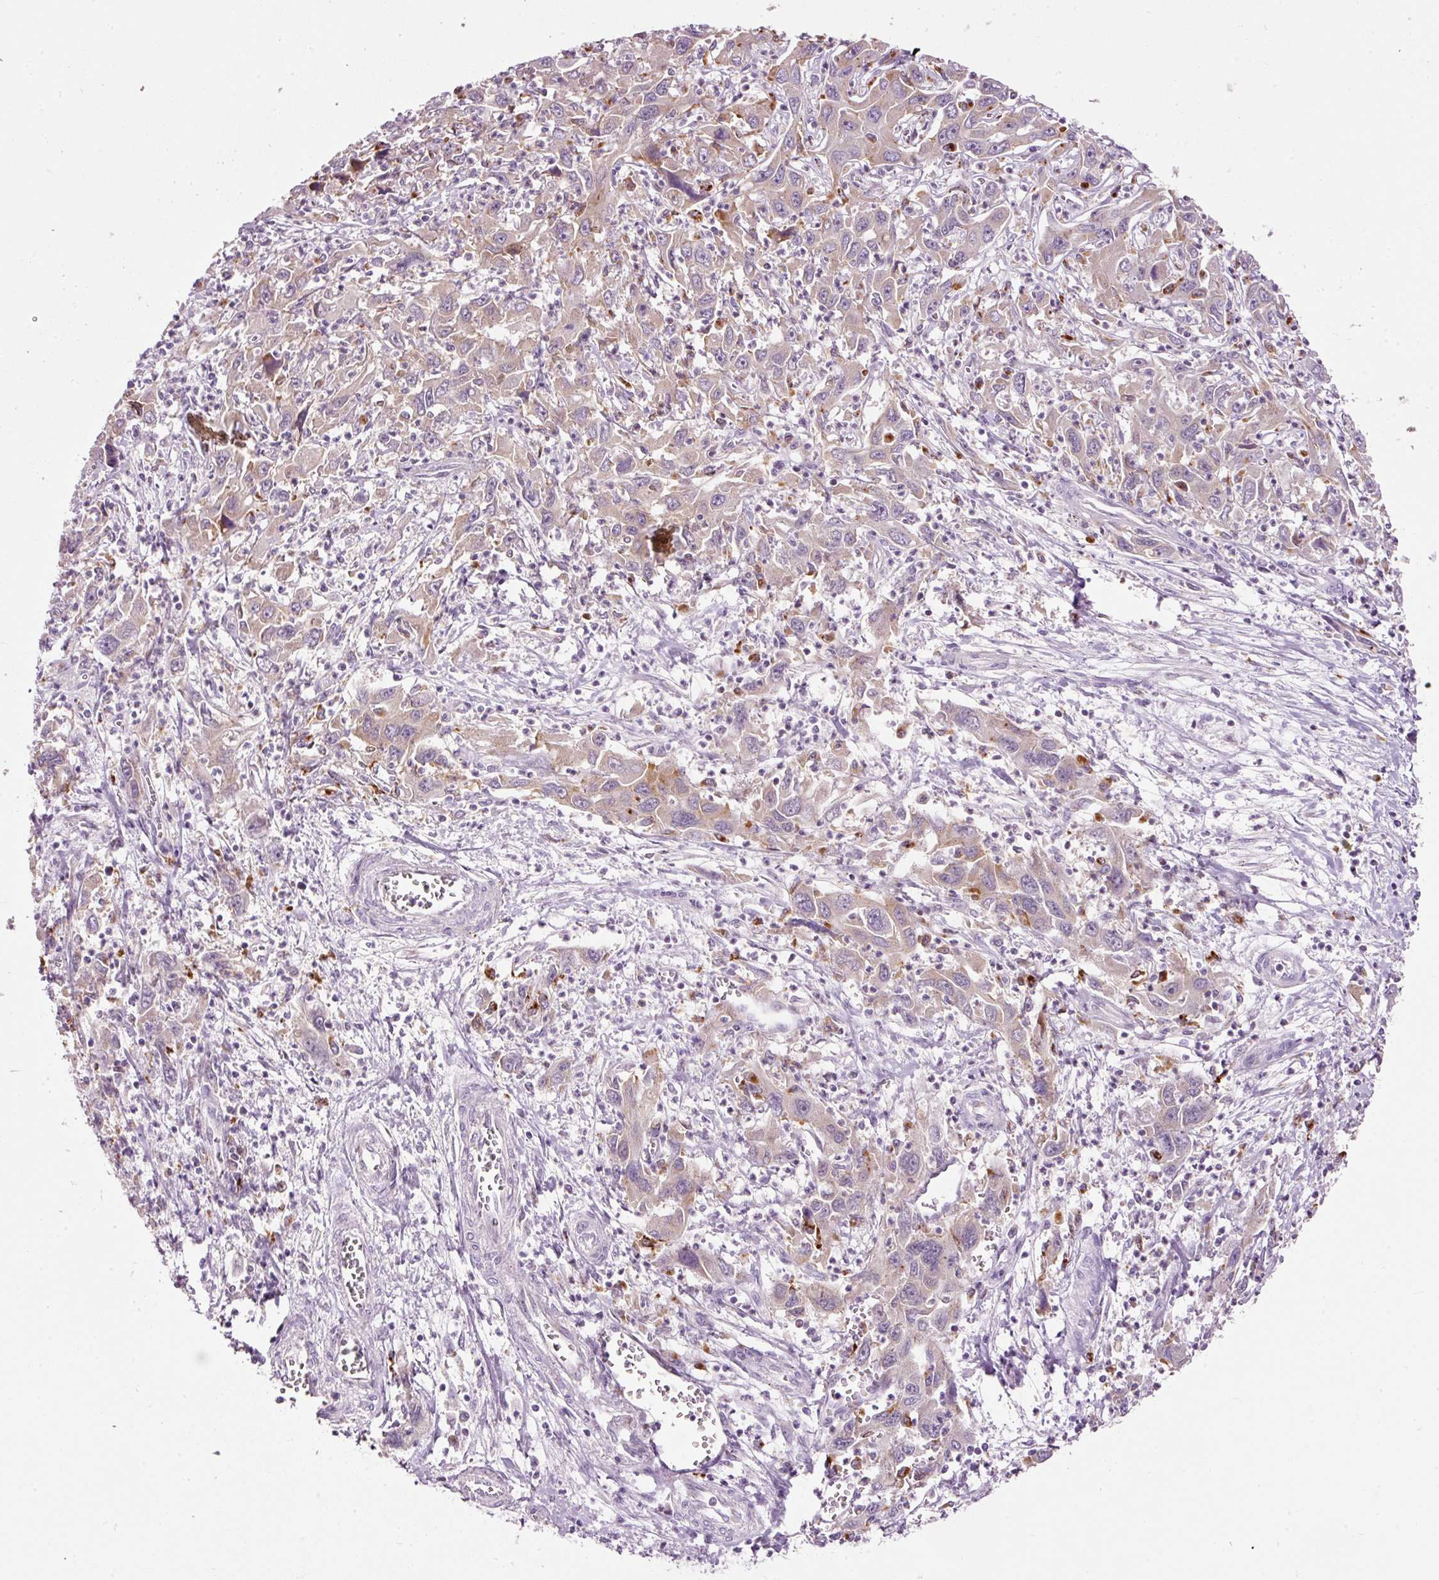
{"staining": {"intensity": "weak", "quantity": "25%-75%", "location": "cytoplasmic/membranous"}, "tissue": "liver cancer", "cell_type": "Tumor cells", "image_type": "cancer", "snomed": [{"axis": "morphology", "description": "Carcinoma, Hepatocellular, NOS"}, {"axis": "topography", "description": "Liver"}], "caption": "Protein expression analysis of human hepatocellular carcinoma (liver) reveals weak cytoplasmic/membranous expression in approximately 25%-75% of tumor cells.", "gene": "ZNF639", "patient": {"sex": "male", "age": 63}}